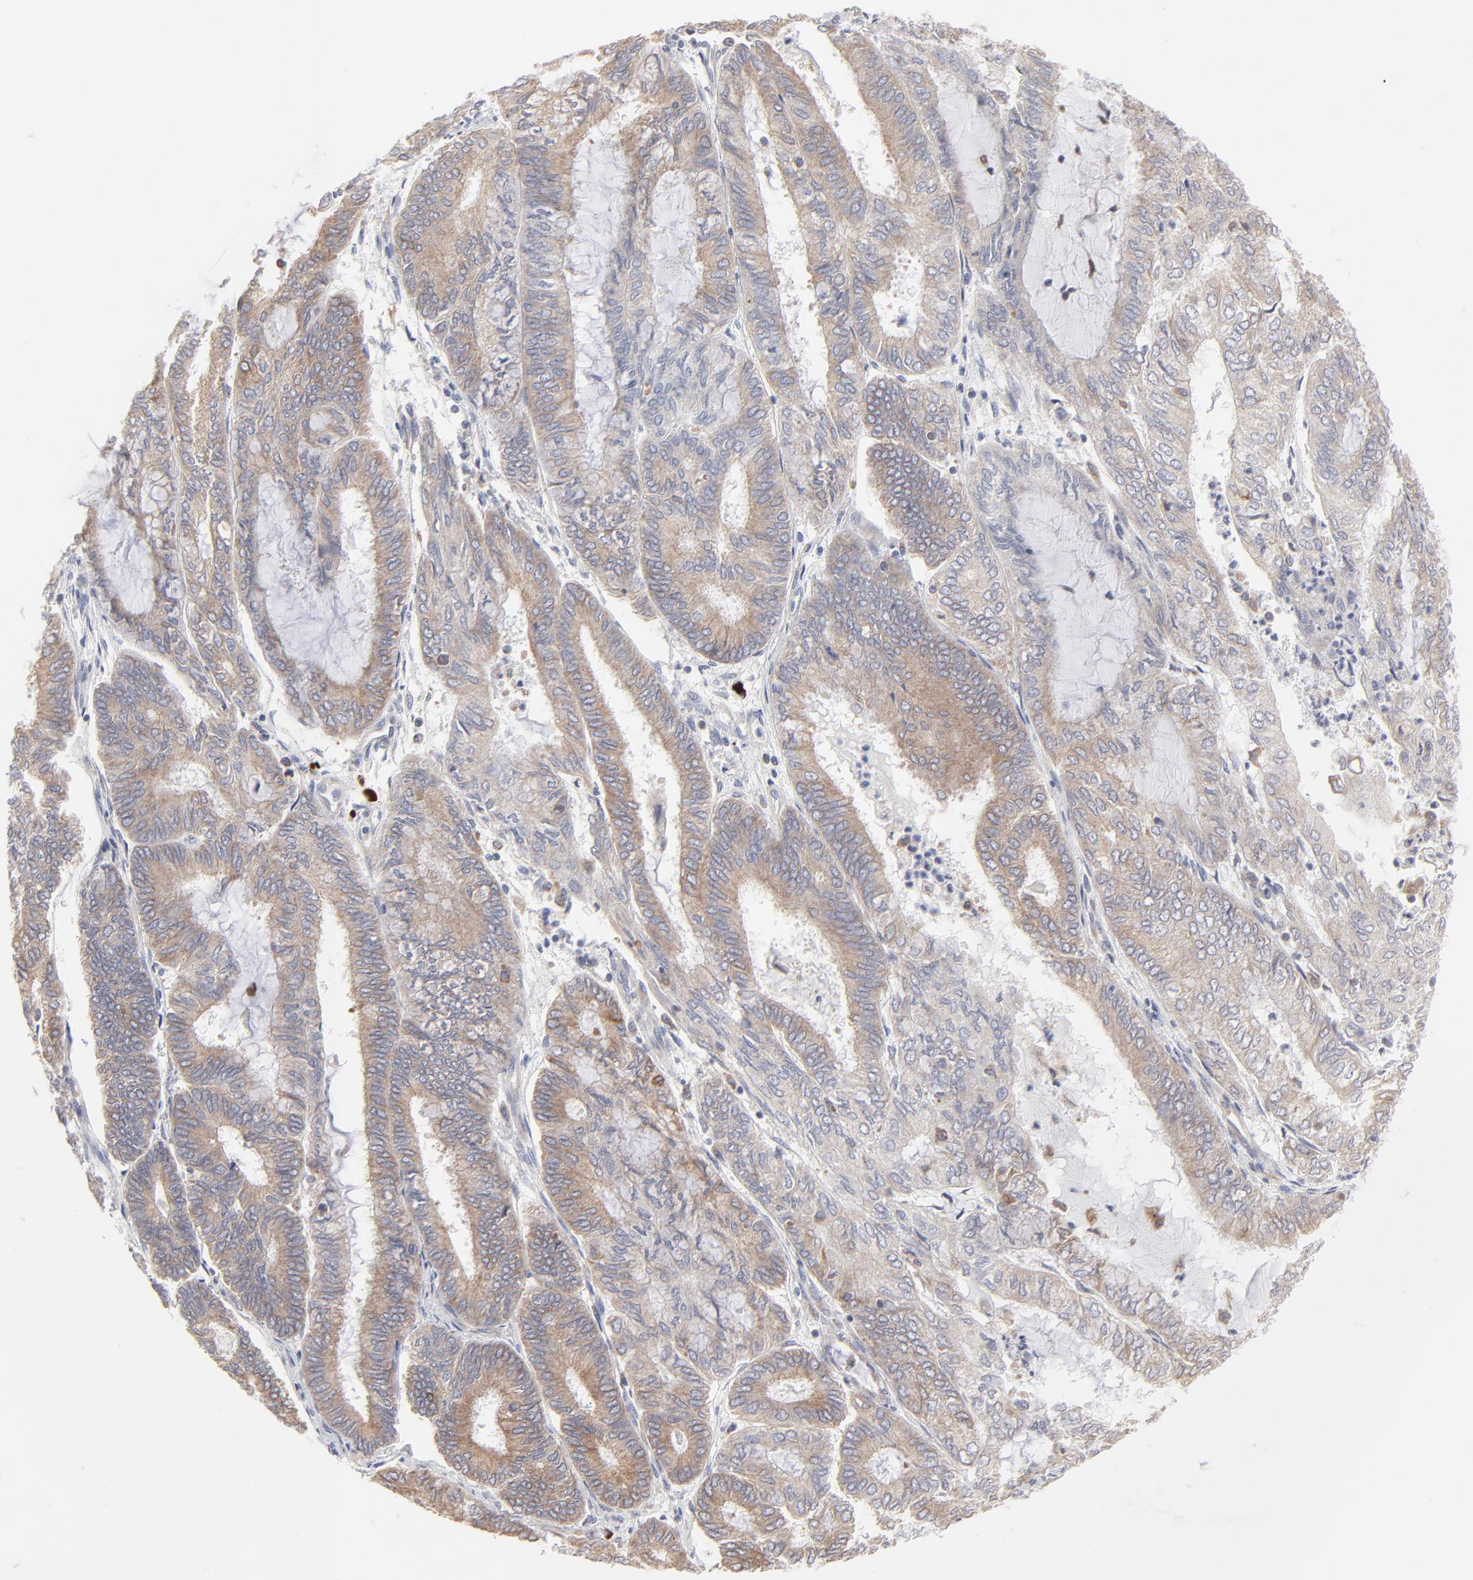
{"staining": {"intensity": "weak", "quantity": ">75%", "location": "cytoplasmic/membranous"}, "tissue": "endometrial cancer", "cell_type": "Tumor cells", "image_type": "cancer", "snomed": [{"axis": "morphology", "description": "Adenocarcinoma, NOS"}, {"axis": "topography", "description": "Endometrium"}], "caption": "Adenocarcinoma (endometrial) stained for a protein exhibits weak cytoplasmic/membranous positivity in tumor cells.", "gene": "TRIM22", "patient": {"sex": "female", "age": 59}}